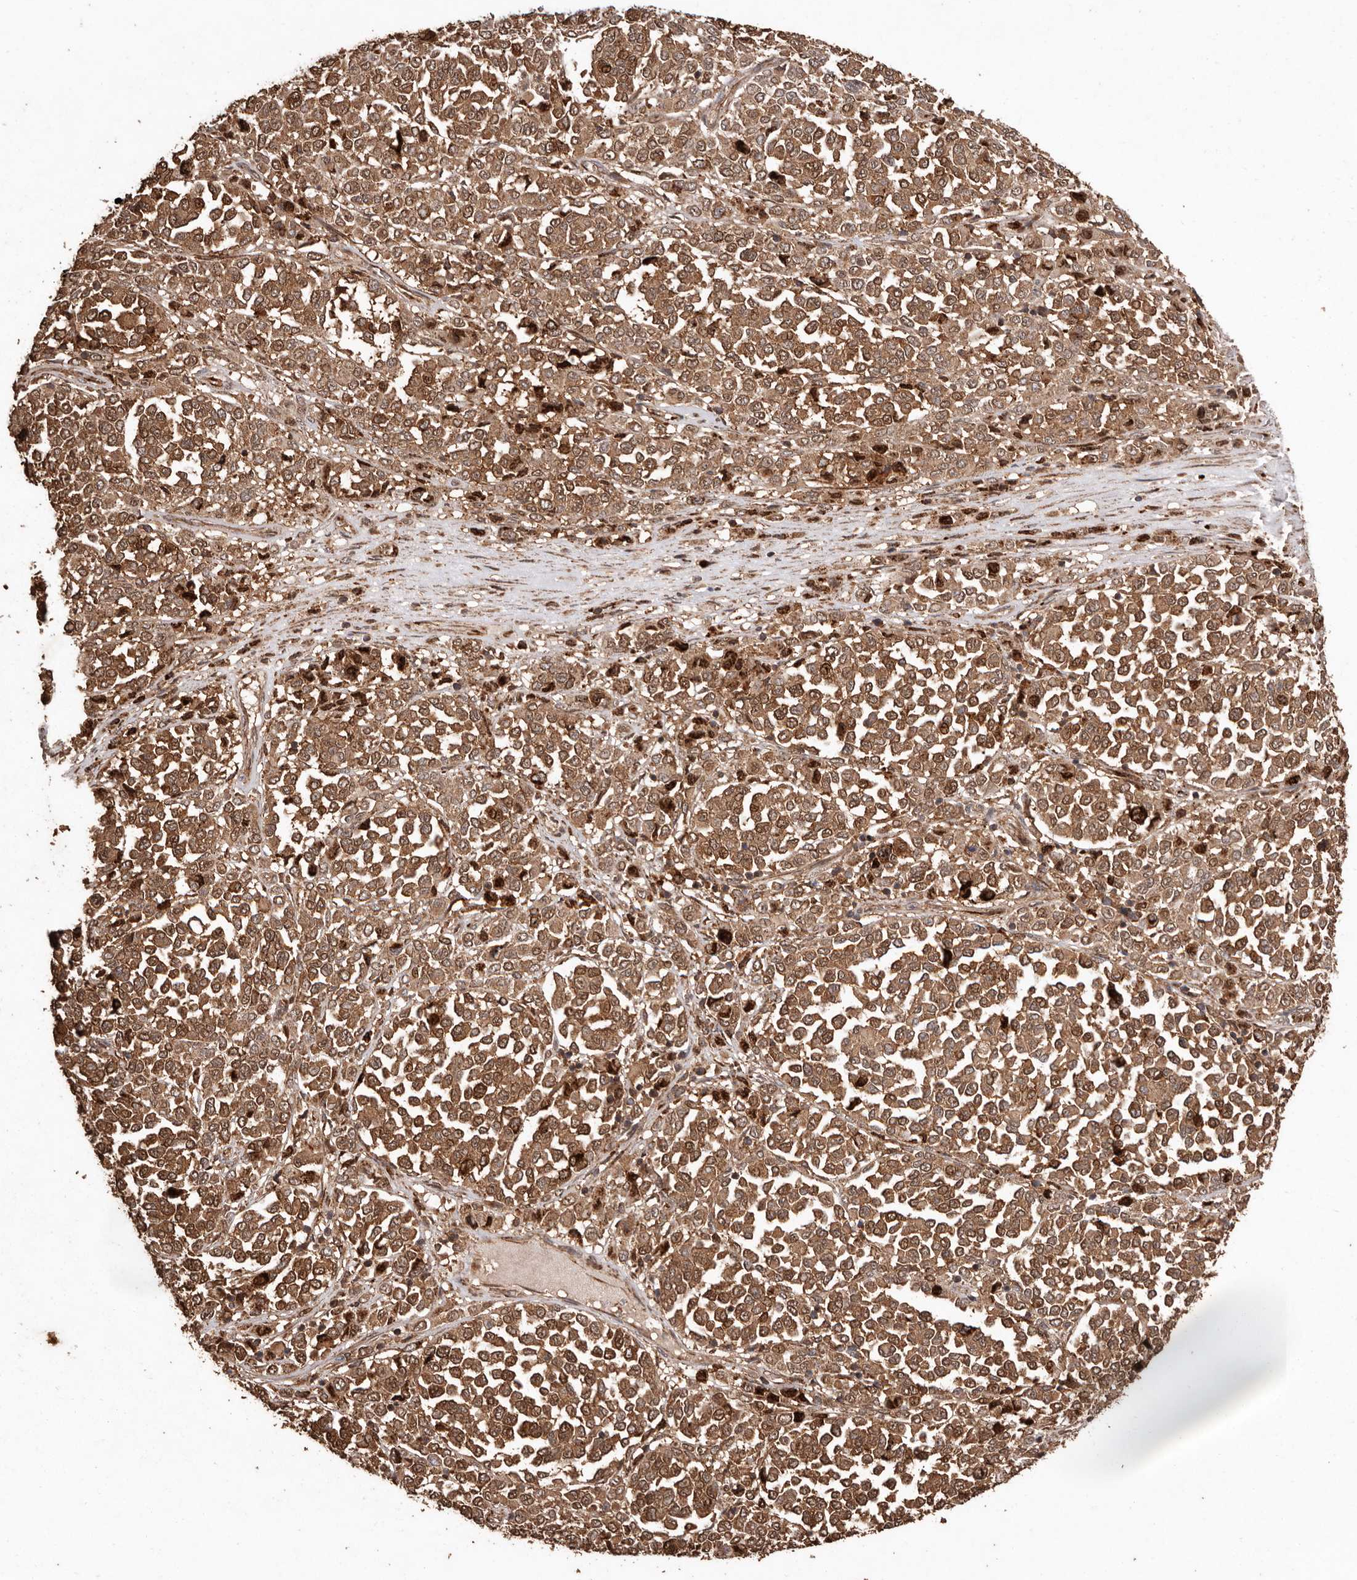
{"staining": {"intensity": "moderate", "quantity": ">75%", "location": "cytoplasmic/membranous"}, "tissue": "melanoma", "cell_type": "Tumor cells", "image_type": "cancer", "snomed": [{"axis": "morphology", "description": "Malignant melanoma, Metastatic site"}, {"axis": "topography", "description": "Pancreas"}], "caption": "Protein staining of melanoma tissue displays moderate cytoplasmic/membranous positivity in approximately >75% of tumor cells. (DAB (3,3'-diaminobenzidine) IHC, brown staining for protein, blue staining for nuclei).", "gene": "RWDD1", "patient": {"sex": "female", "age": 30}}